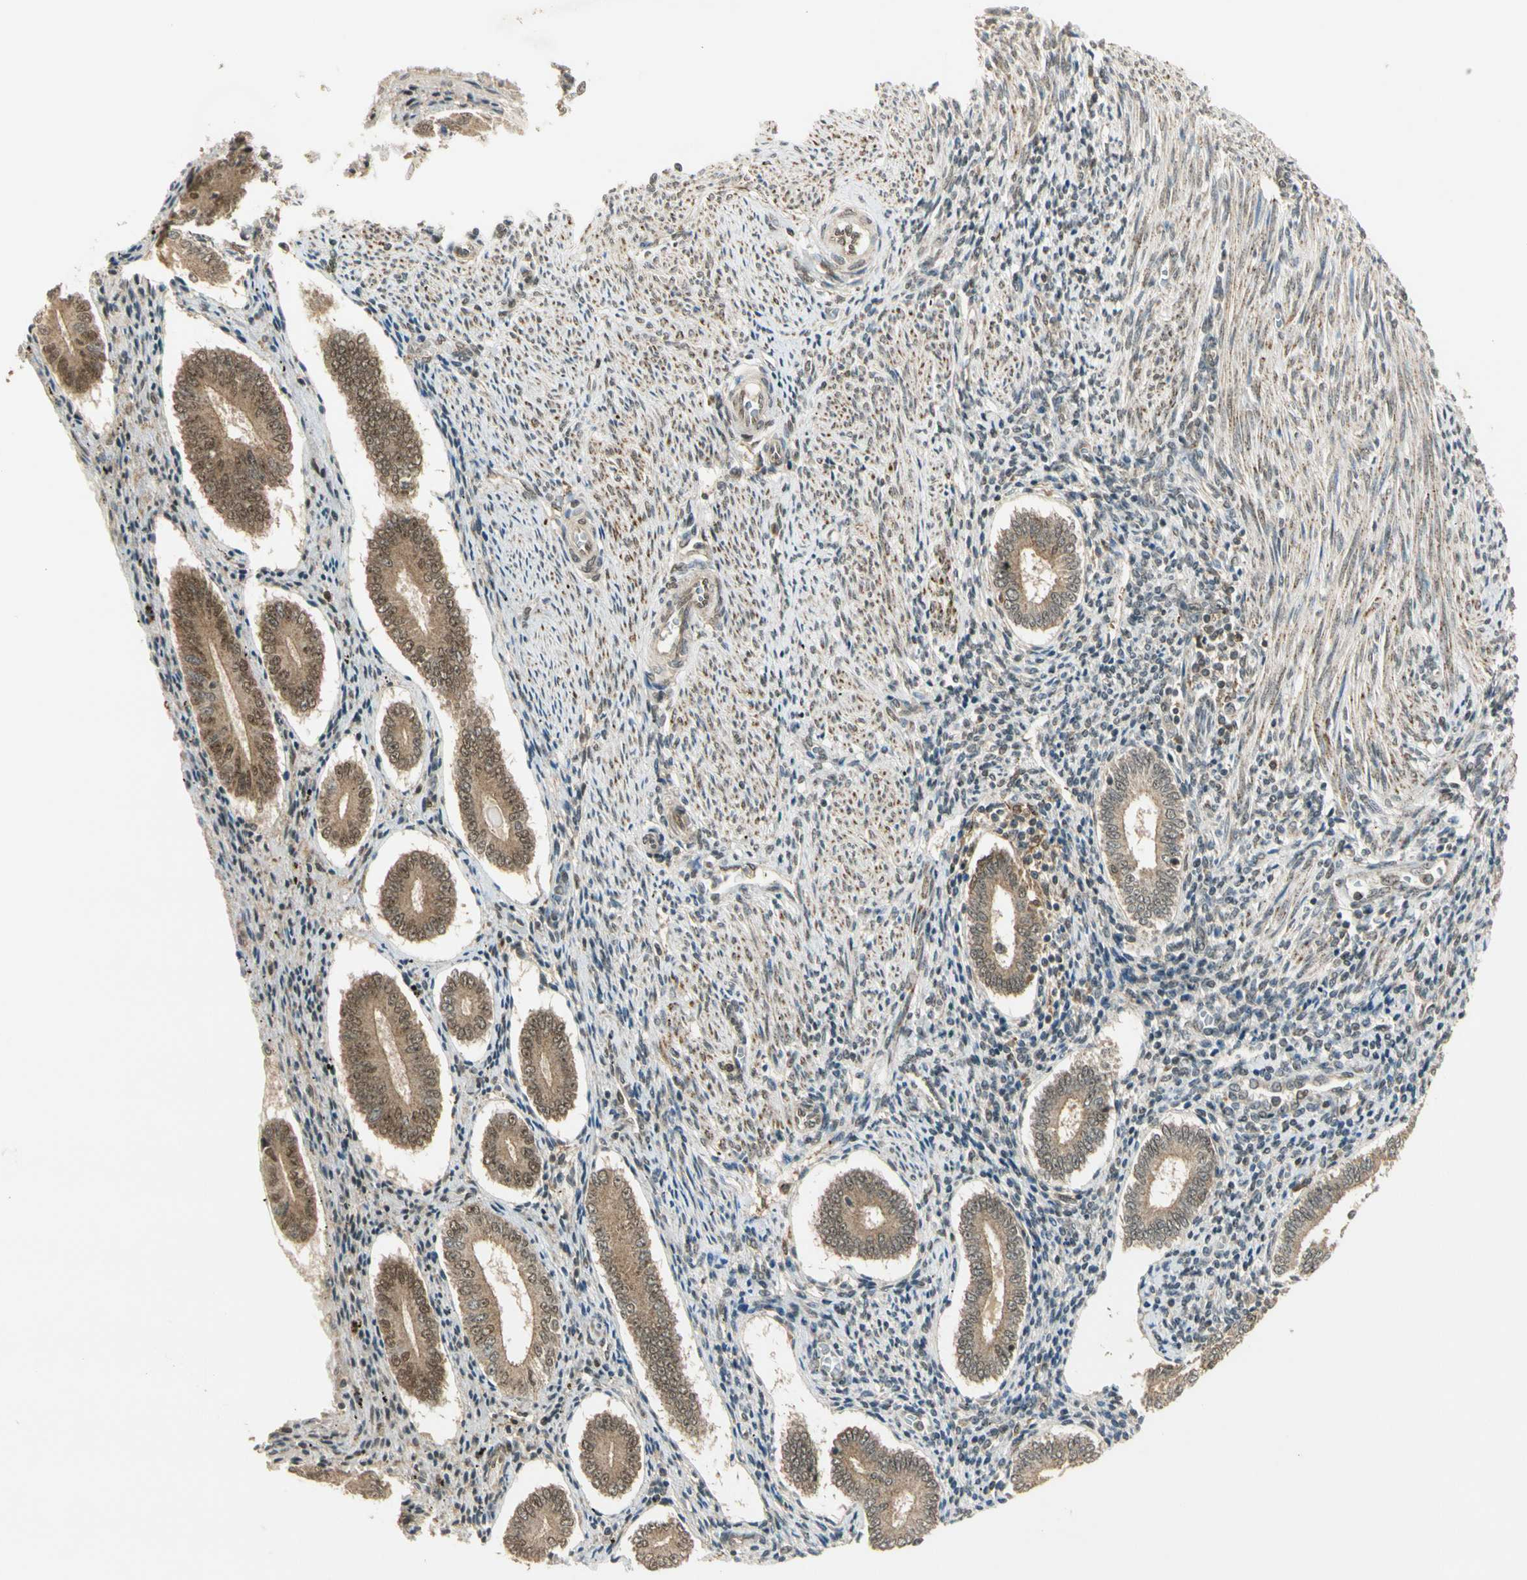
{"staining": {"intensity": "weak", "quantity": "25%-75%", "location": "nuclear"}, "tissue": "endometrium", "cell_type": "Cells in endometrial stroma", "image_type": "normal", "snomed": [{"axis": "morphology", "description": "Normal tissue, NOS"}, {"axis": "topography", "description": "Endometrium"}], "caption": "Protein staining of normal endometrium demonstrates weak nuclear positivity in approximately 25%-75% of cells in endometrial stroma.", "gene": "ZNF135", "patient": {"sex": "female", "age": 42}}